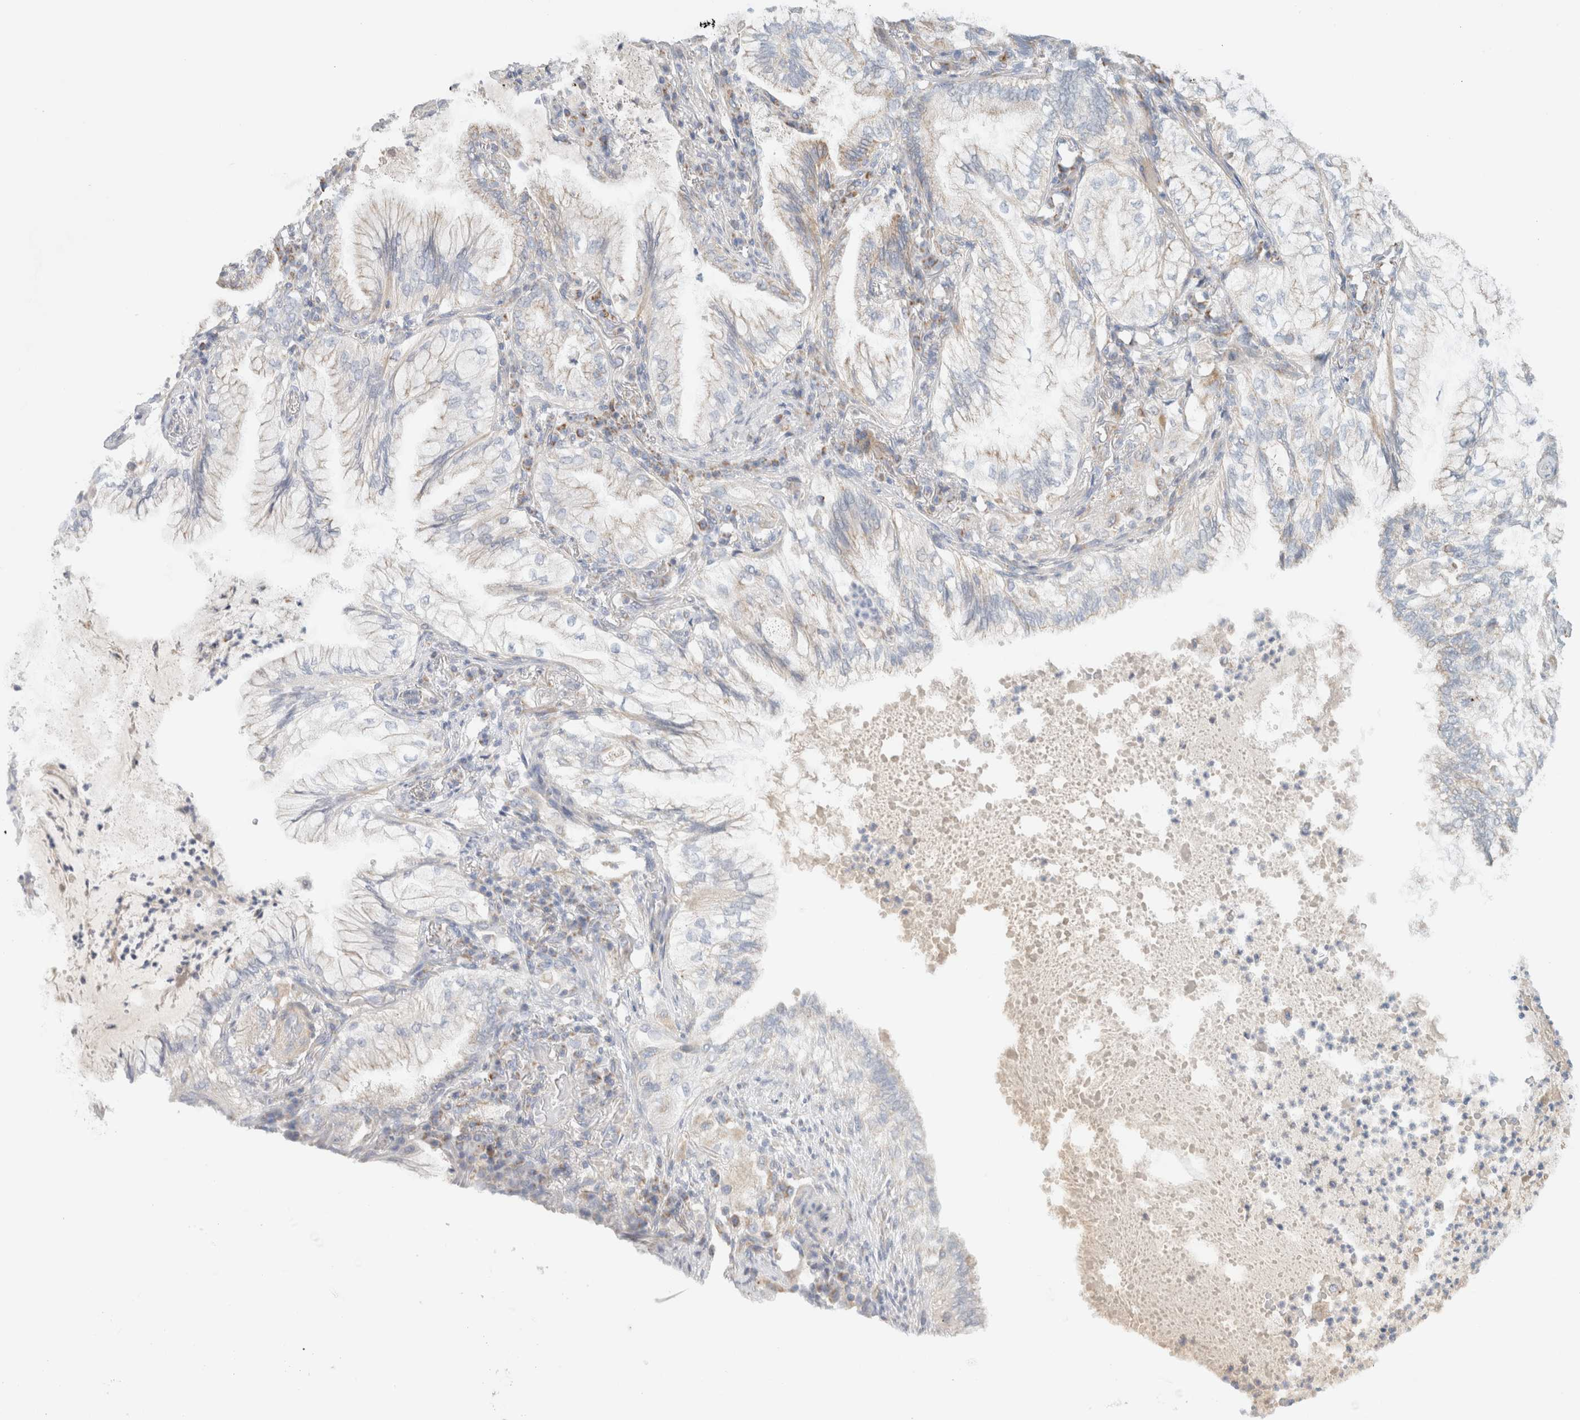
{"staining": {"intensity": "weak", "quantity": "<25%", "location": "cytoplasmic/membranous"}, "tissue": "lung cancer", "cell_type": "Tumor cells", "image_type": "cancer", "snomed": [{"axis": "morphology", "description": "Adenocarcinoma, NOS"}, {"axis": "topography", "description": "Lung"}], "caption": "Tumor cells are negative for brown protein staining in lung cancer (adenocarcinoma). Brightfield microscopy of IHC stained with DAB (brown) and hematoxylin (blue), captured at high magnification.", "gene": "MRM3", "patient": {"sex": "female", "age": 70}}